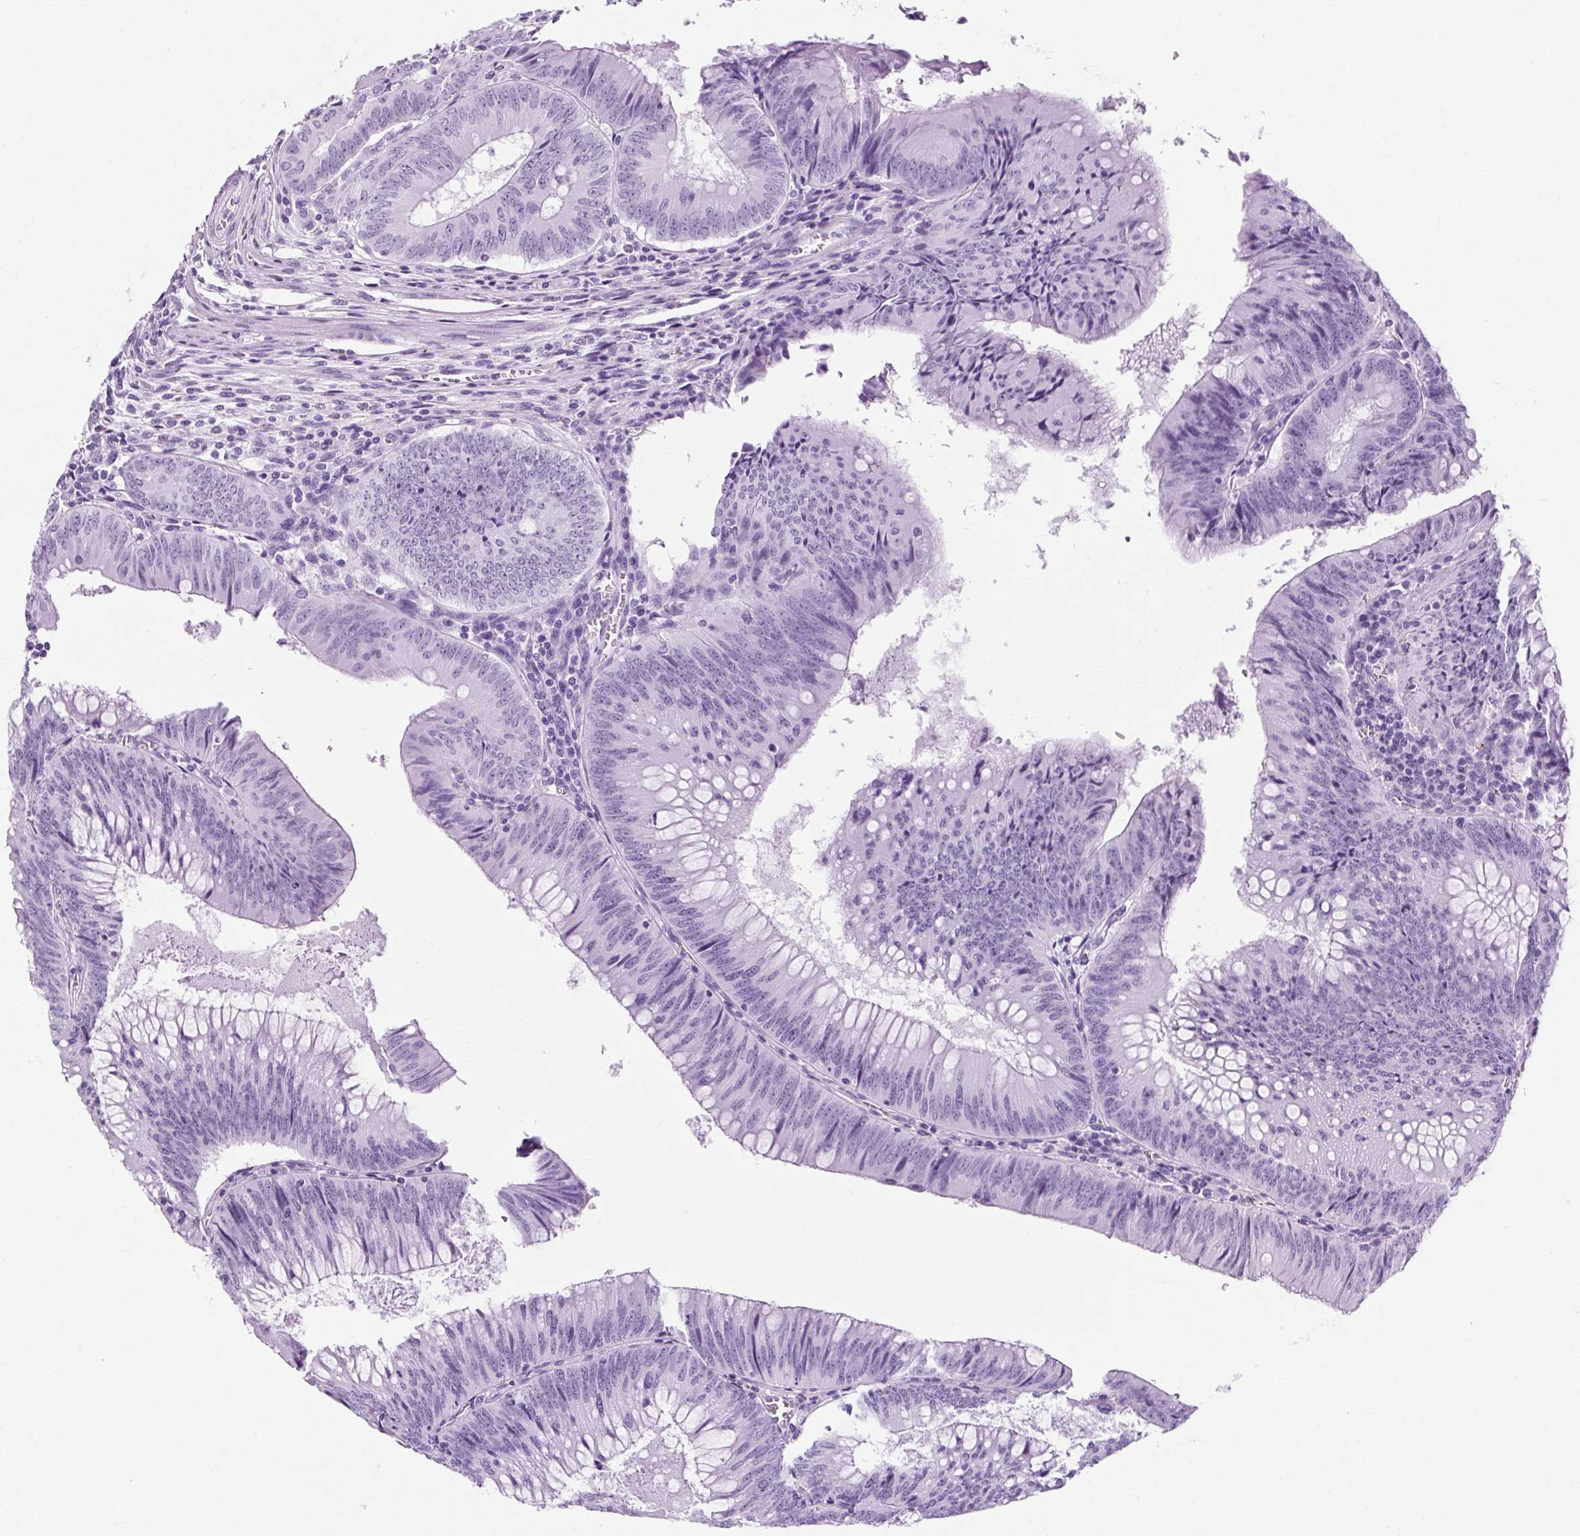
{"staining": {"intensity": "negative", "quantity": "none", "location": "none"}, "tissue": "colorectal cancer", "cell_type": "Tumor cells", "image_type": "cancer", "snomed": [{"axis": "morphology", "description": "Adenocarcinoma, NOS"}, {"axis": "topography", "description": "Rectum"}], "caption": "High power microscopy micrograph of an IHC photomicrograph of adenocarcinoma (colorectal), revealing no significant positivity in tumor cells.", "gene": "RYBP", "patient": {"sex": "female", "age": 72}}